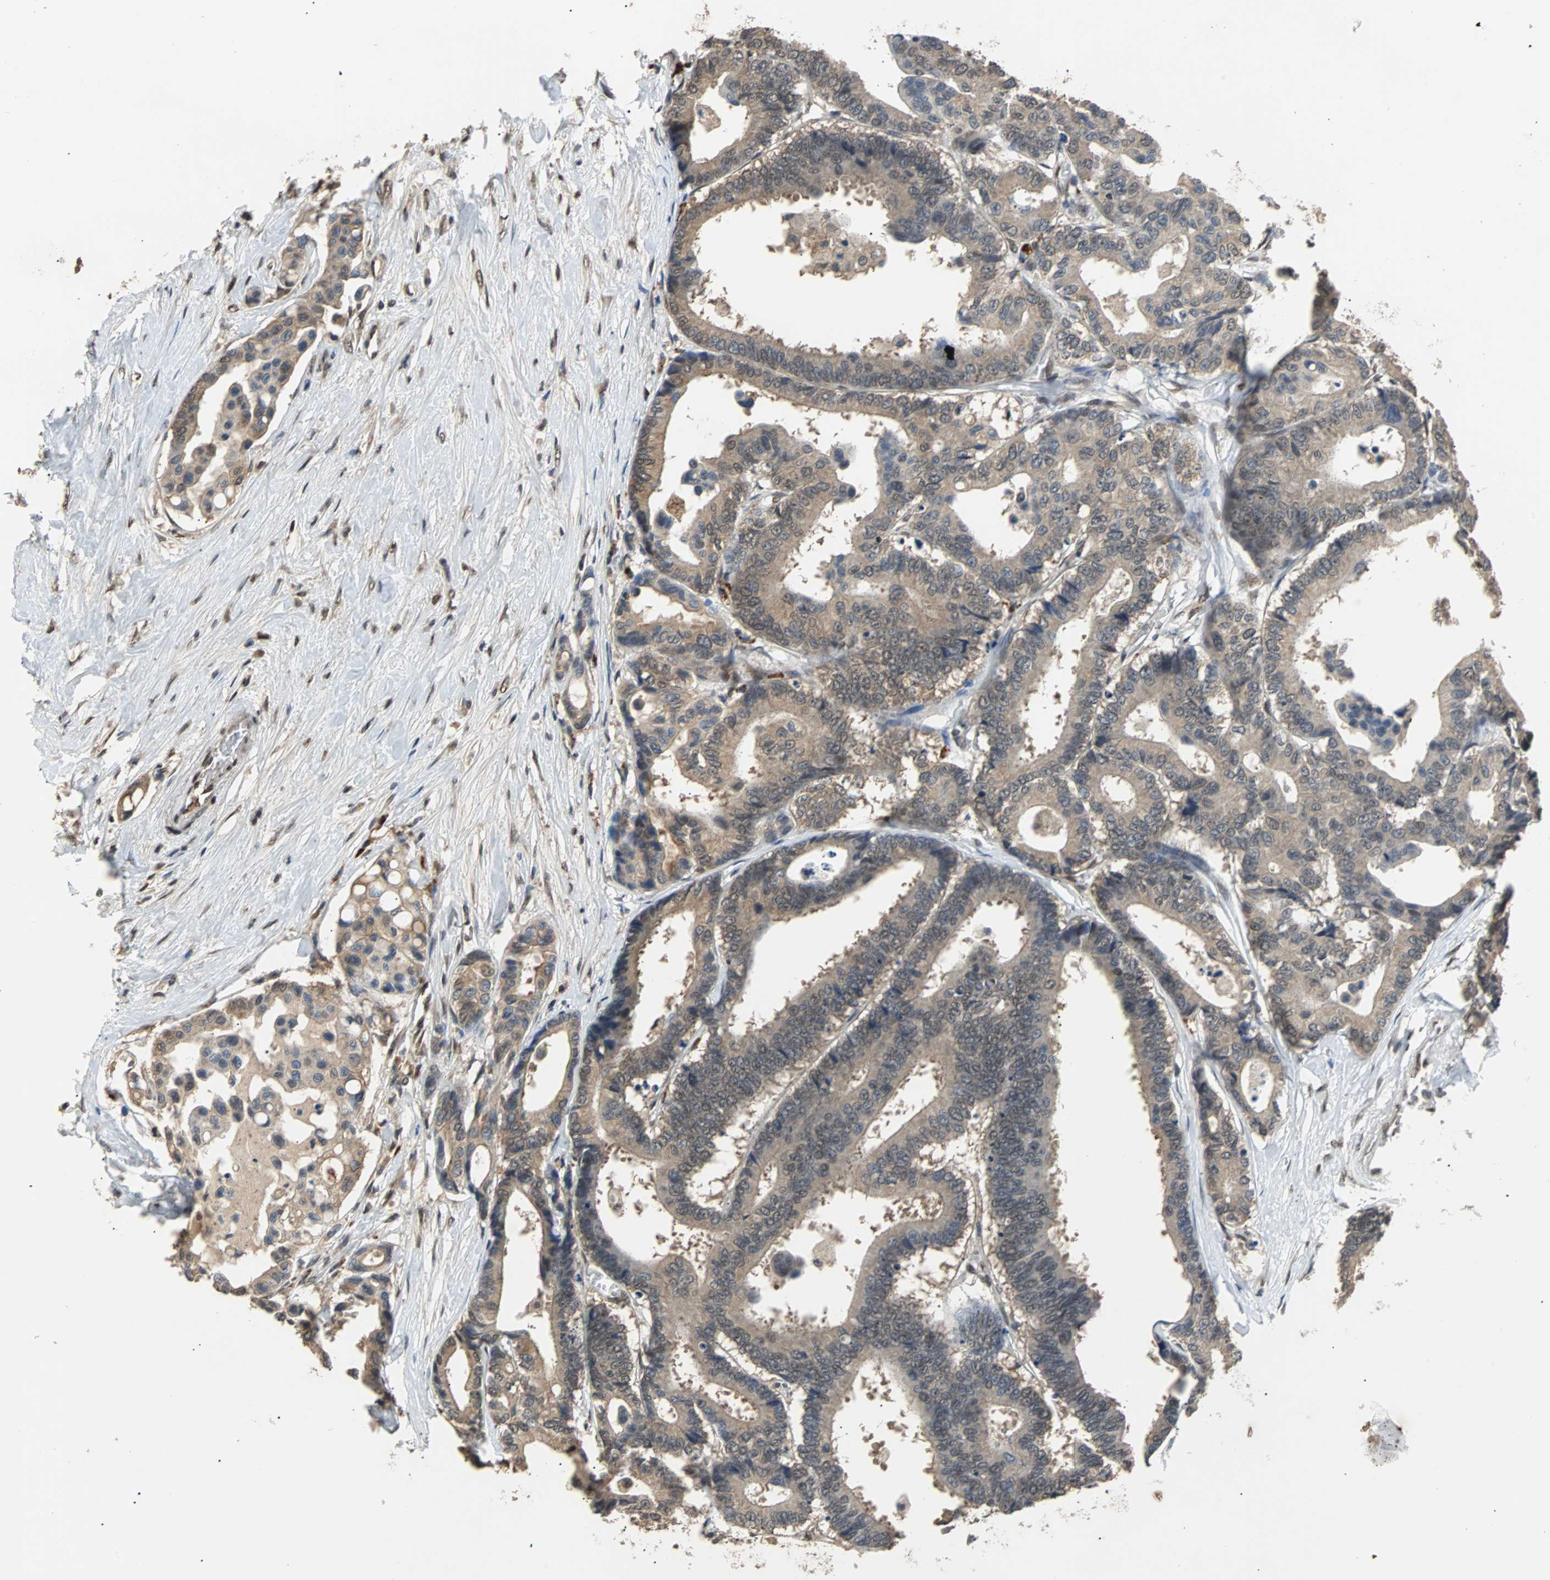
{"staining": {"intensity": "weak", "quantity": ">75%", "location": "cytoplasmic/membranous"}, "tissue": "colorectal cancer", "cell_type": "Tumor cells", "image_type": "cancer", "snomed": [{"axis": "morphology", "description": "Normal tissue, NOS"}, {"axis": "morphology", "description": "Adenocarcinoma, NOS"}, {"axis": "topography", "description": "Colon"}], "caption": "Colorectal cancer (adenocarcinoma) tissue reveals weak cytoplasmic/membranous expression in approximately >75% of tumor cells, visualized by immunohistochemistry.", "gene": "PHC1", "patient": {"sex": "male", "age": 82}}